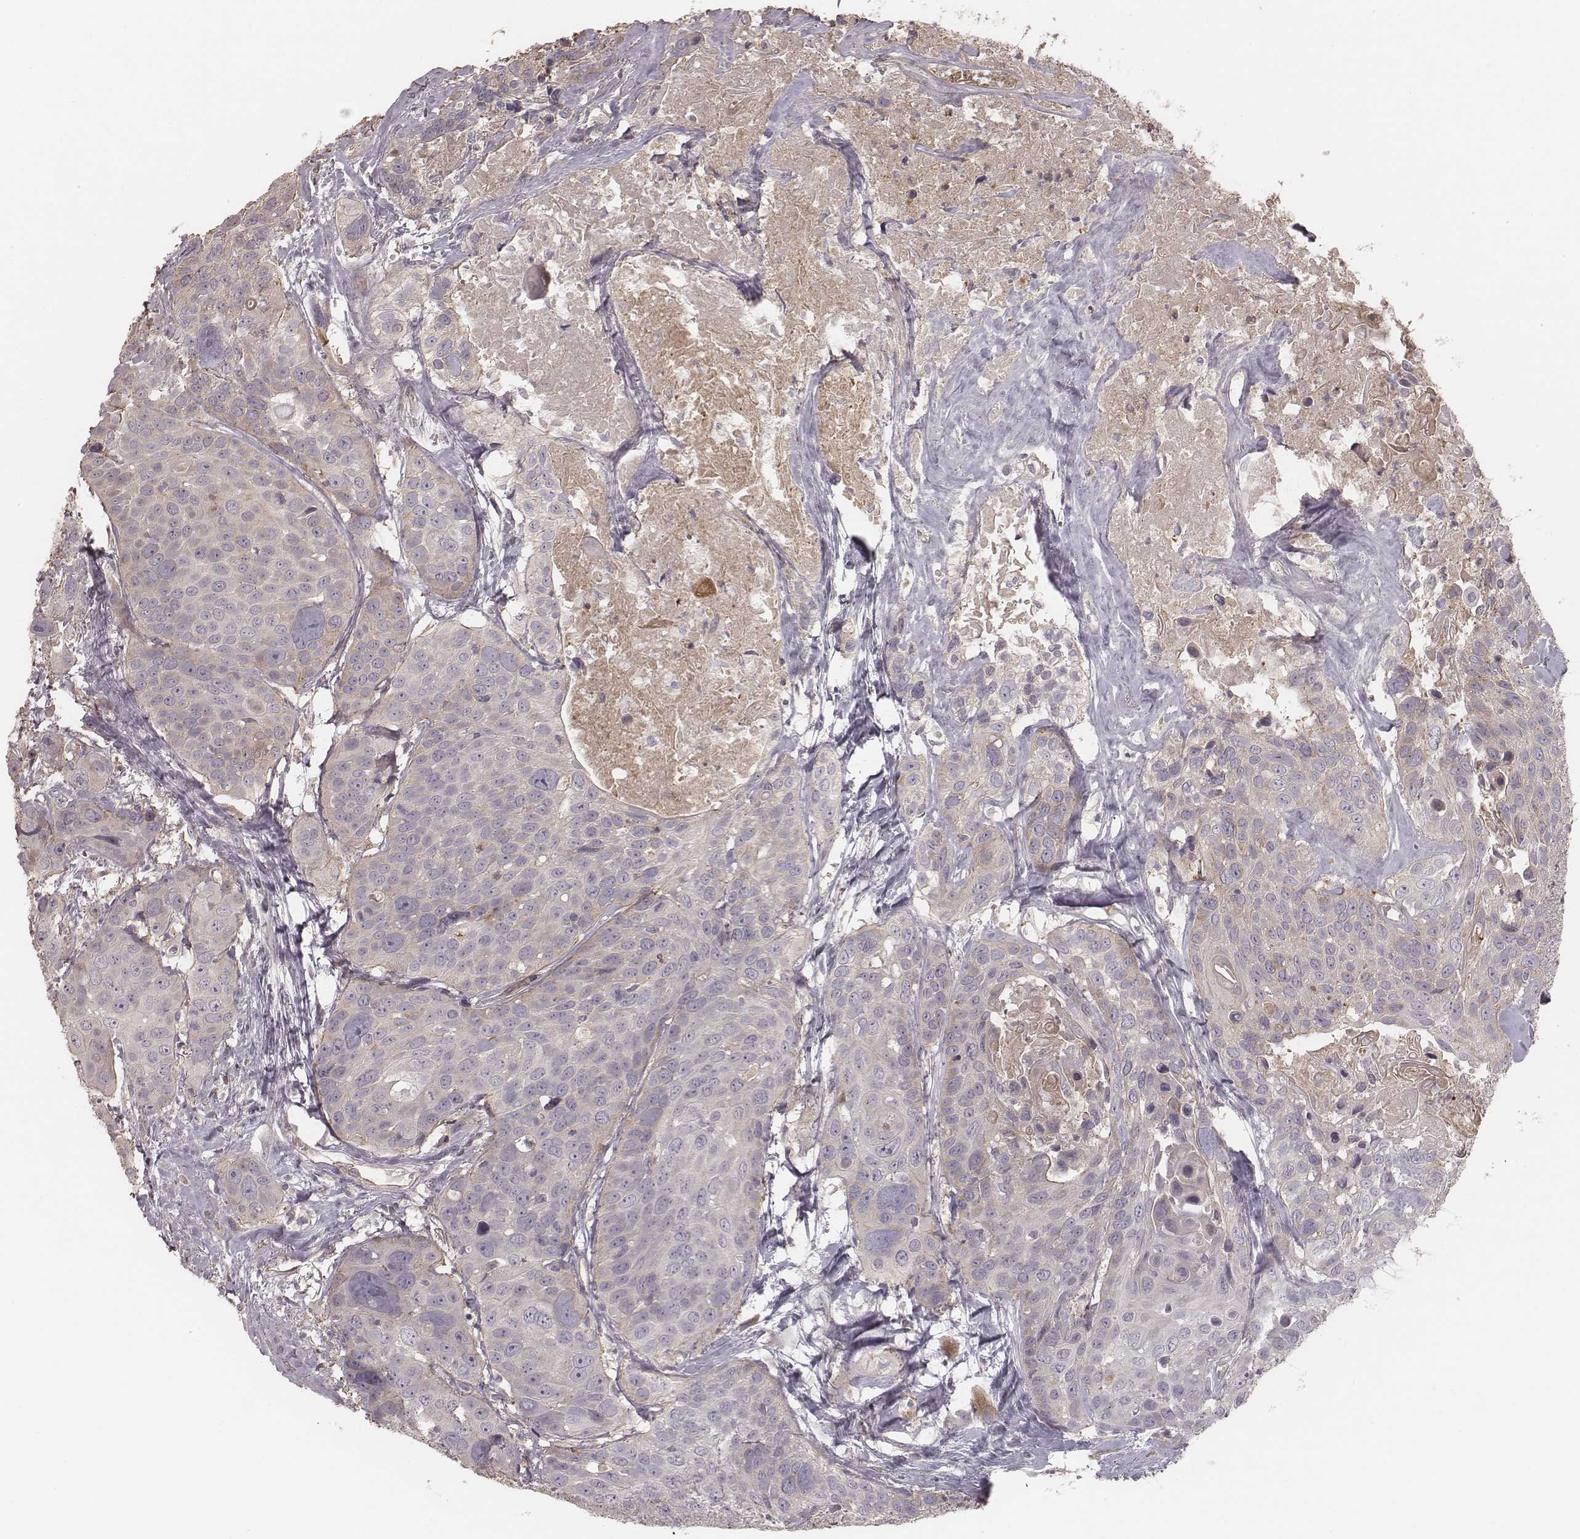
{"staining": {"intensity": "weak", "quantity": "<25%", "location": "cytoplasmic/membranous"}, "tissue": "head and neck cancer", "cell_type": "Tumor cells", "image_type": "cancer", "snomed": [{"axis": "morphology", "description": "Squamous cell carcinoma, NOS"}, {"axis": "topography", "description": "Oral tissue"}, {"axis": "topography", "description": "Head-Neck"}], "caption": "IHC of head and neck cancer (squamous cell carcinoma) demonstrates no expression in tumor cells.", "gene": "OTOGL", "patient": {"sex": "male", "age": 56}}